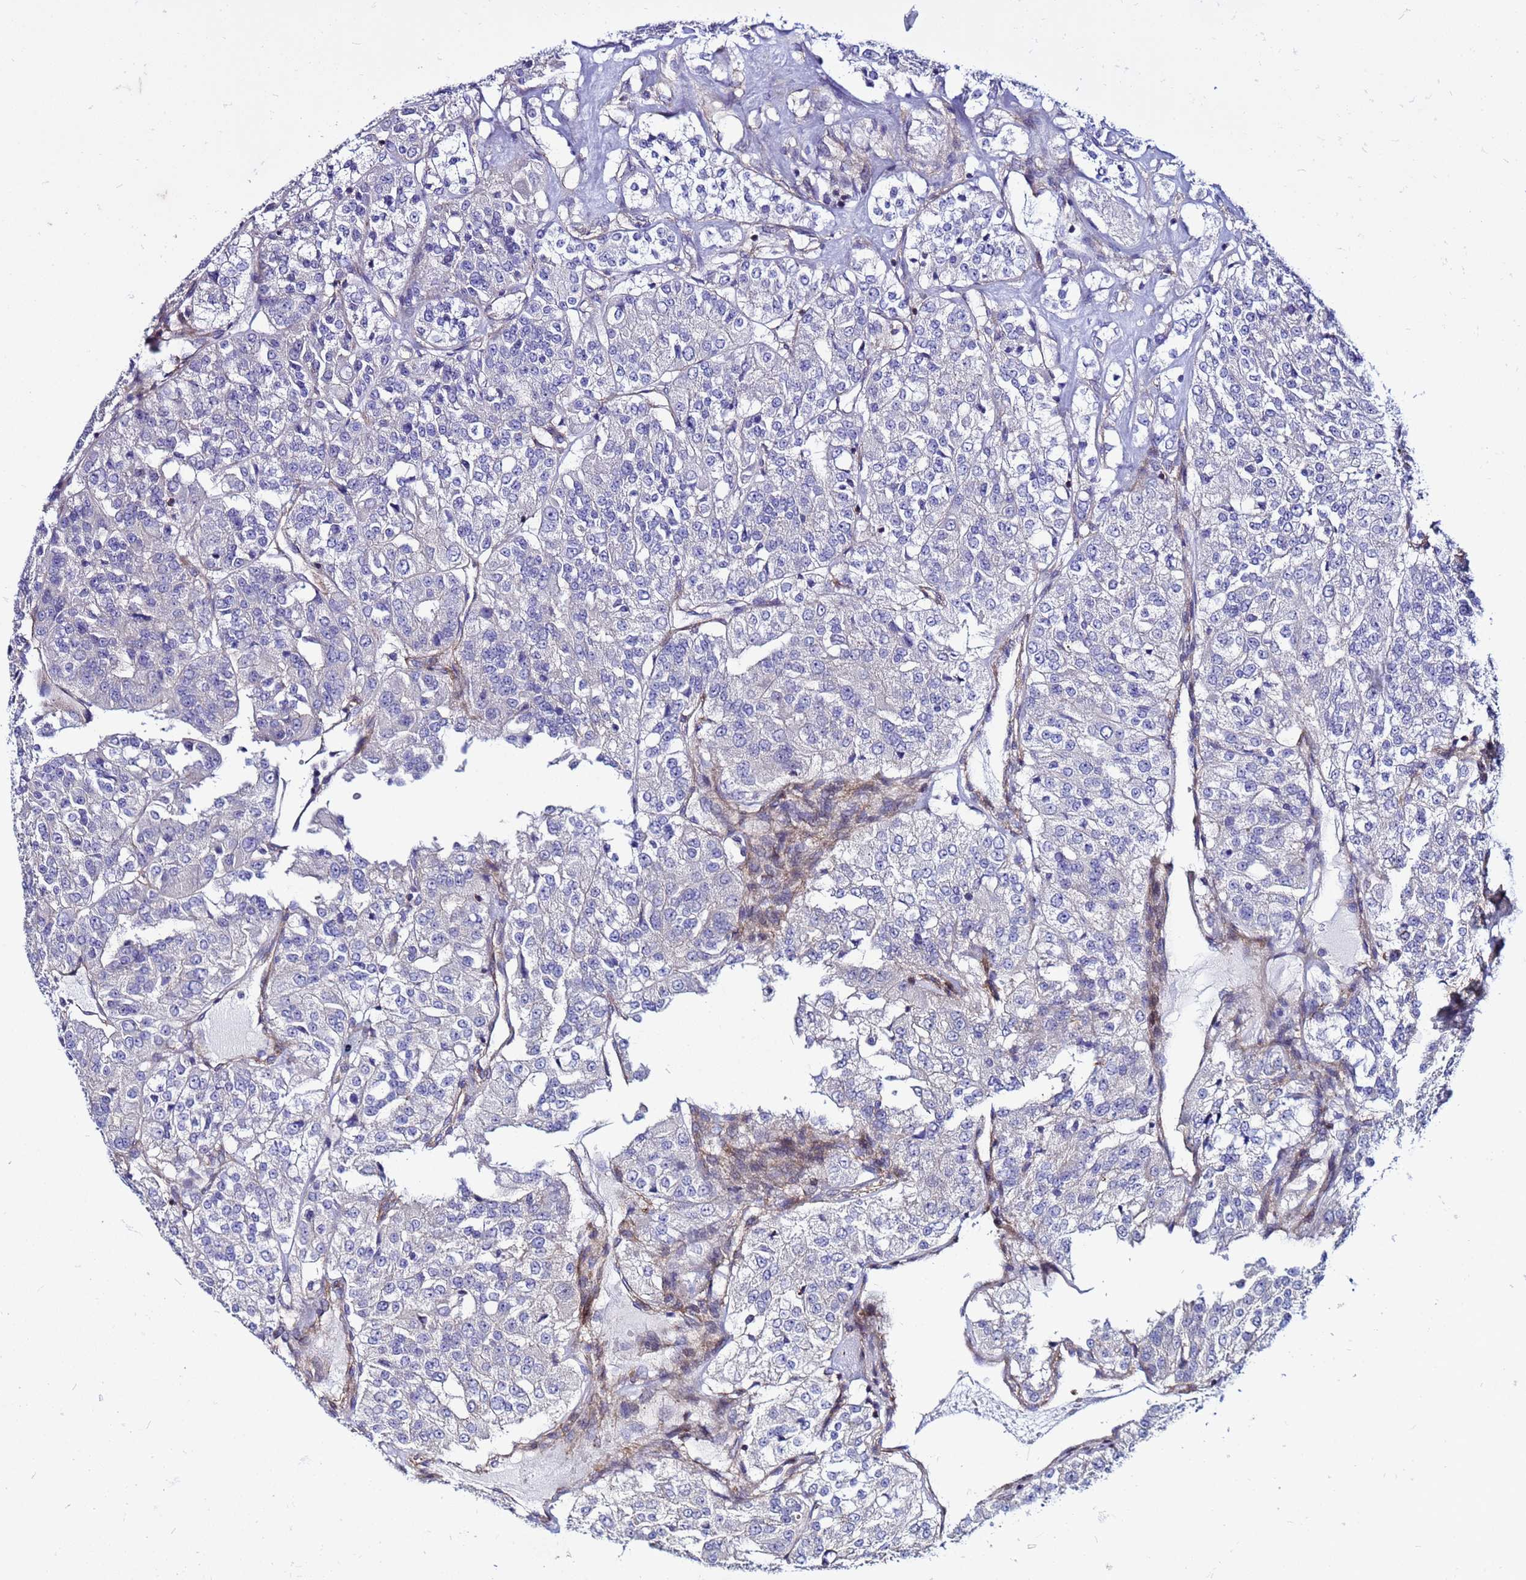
{"staining": {"intensity": "negative", "quantity": "none", "location": "none"}, "tissue": "renal cancer", "cell_type": "Tumor cells", "image_type": "cancer", "snomed": [{"axis": "morphology", "description": "Adenocarcinoma, NOS"}, {"axis": "topography", "description": "Kidney"}], "caption": "This is an immunohistochemistry (IHC) micrograph of renal adenocarcinoma. There is no staining in tumor cells.", "gene": "STK38", "patient": {"sex": "female", "age": 63}}